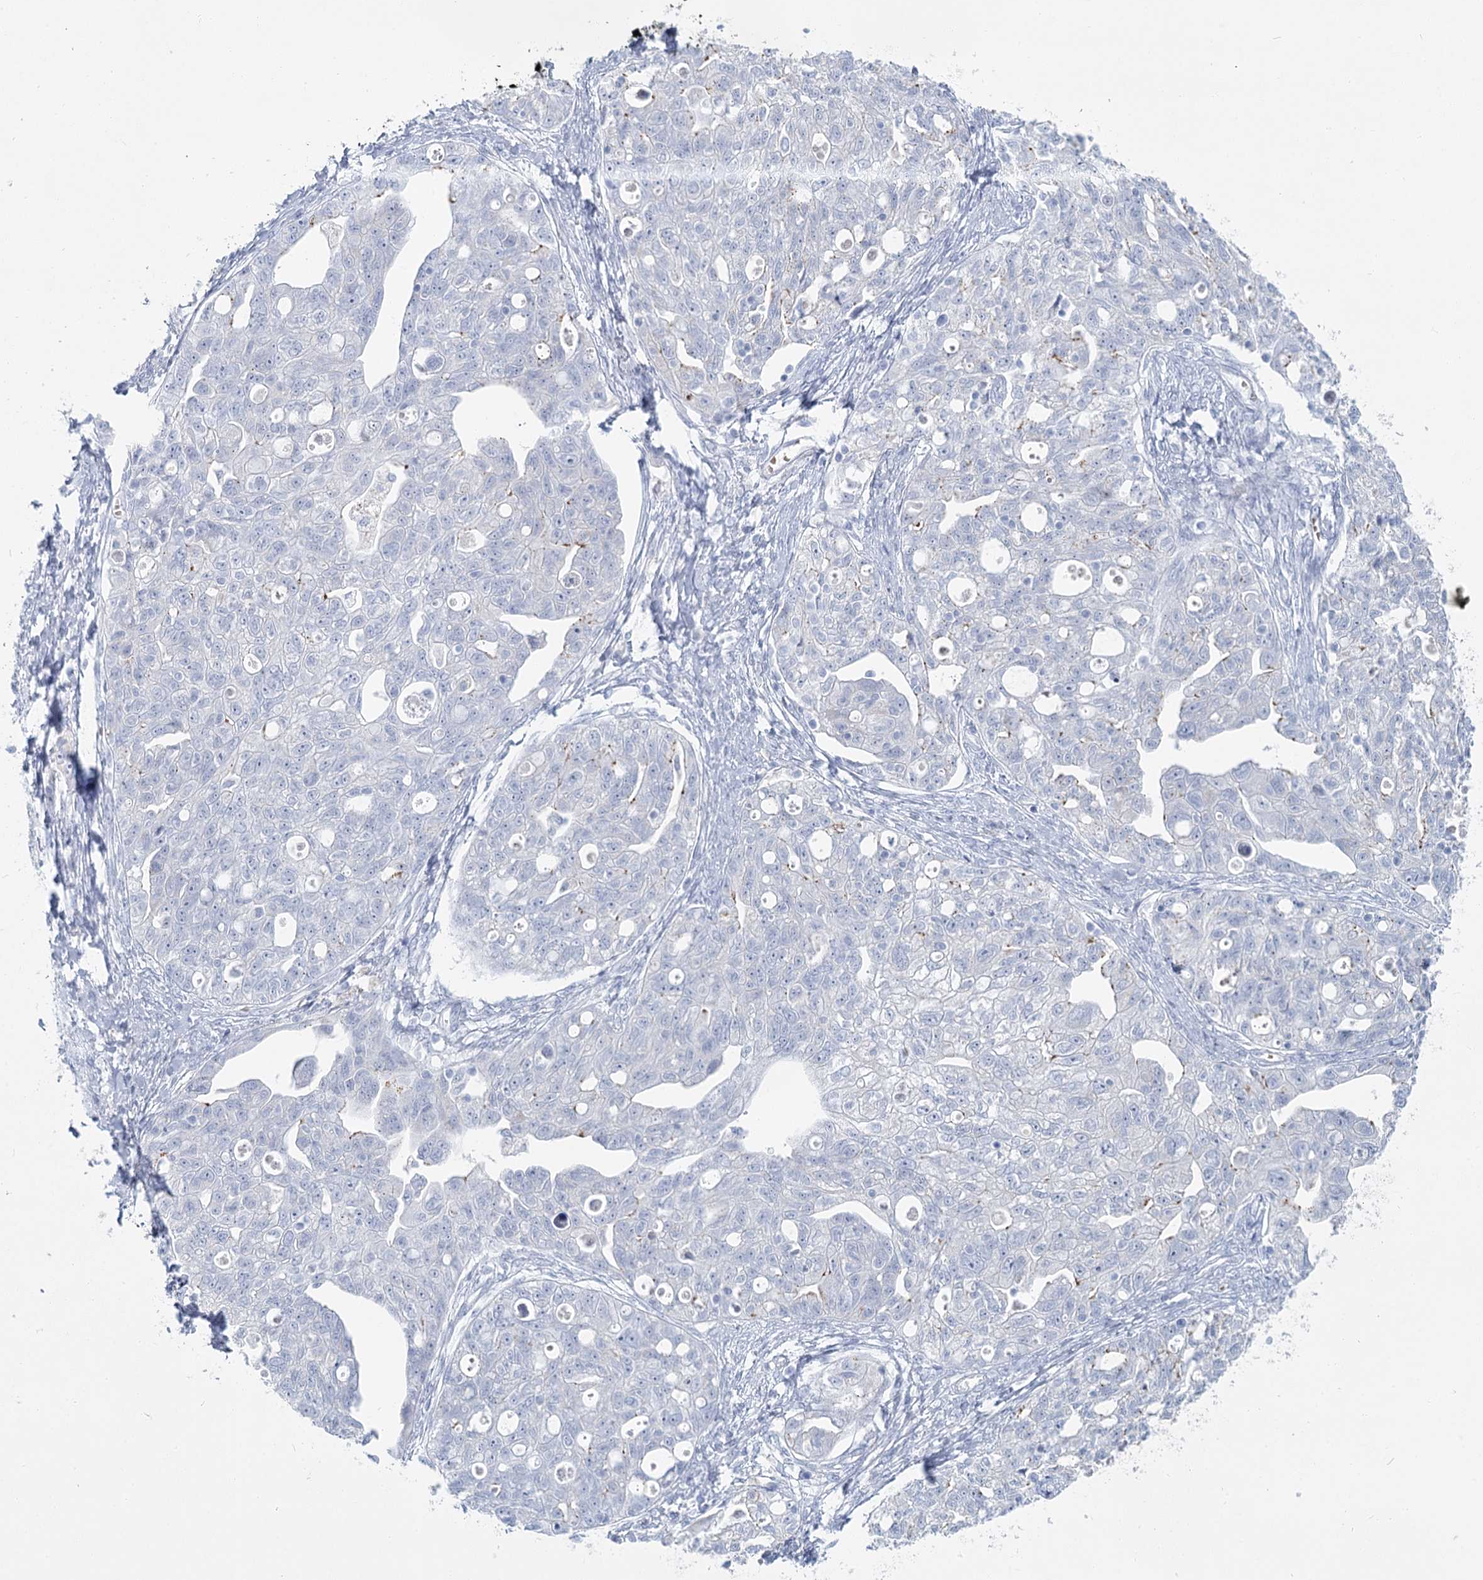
{"staining": {"intensity": "negative", "quantity": "none", "location": "none"}, "tissue": "ovarian cancer", "cell_type": "Tumor cells", "image_type": "cancer", "snomed": [{"axis": "morphology", "description": "Carcinoma, NOS"}, {"axis": "morphology", "description": "Cystadenocarcinoma, serous, NOS"}, {"axis": "topography", "description": "Ovary"}], "caption": "Immunohistochemistry photomicrograph of neoplastic tissue: human ovarian serous cystadenocarcinoma stained with DAB shows no significant protein staining in tumor cells. Nuclei are stained in blue.", "gene": "IFIT5", "patient": {"sex": "female", "age": 69}}